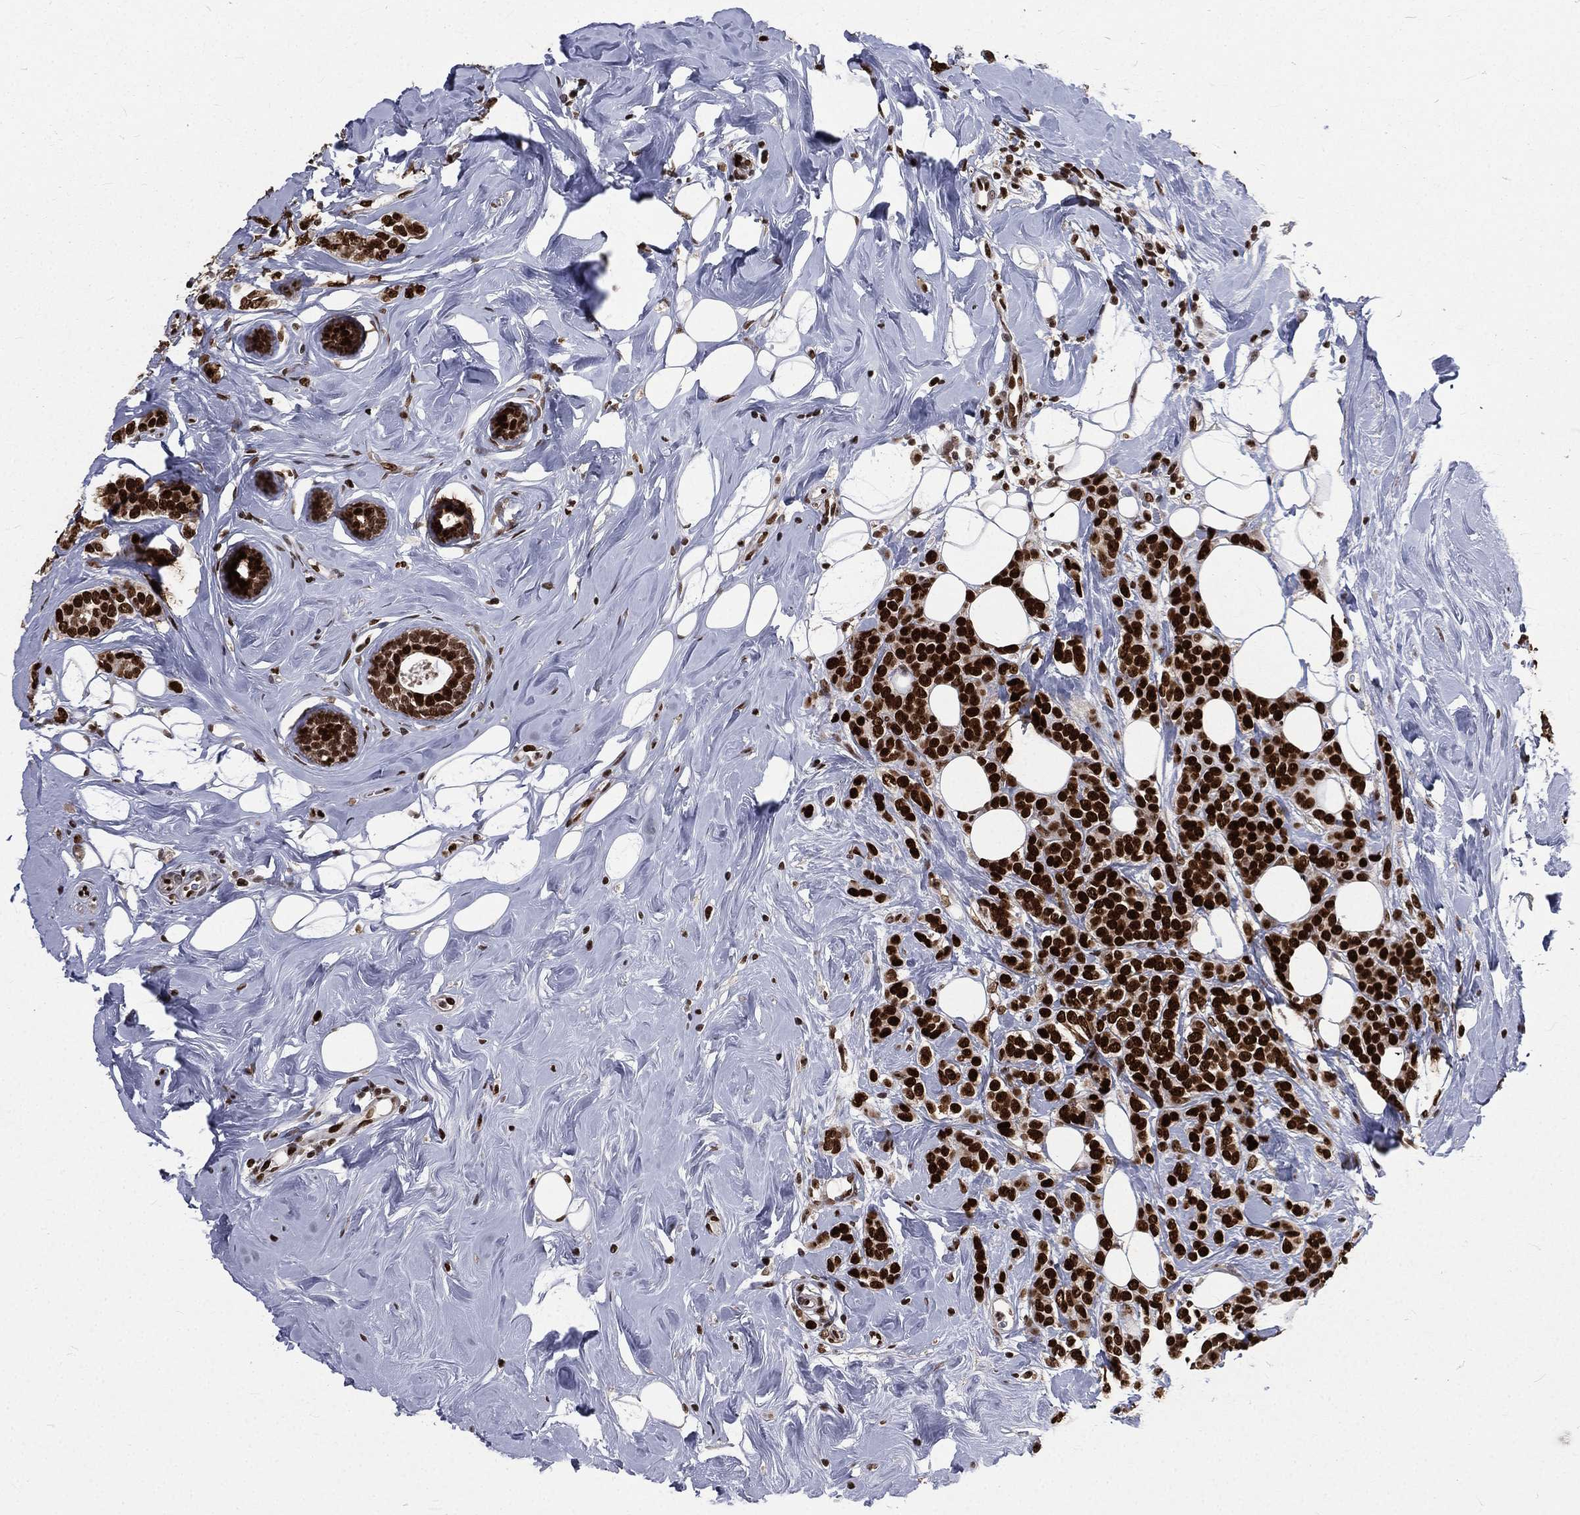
{"staining": {"intensity": "strong", "quantity": ">75%", "location": "nuclear"}, "tissue": "breast cancer", "cell_type": "Tumor cells", "image_type": "cancer", "snomed": [{"axis": "morphology", "description": "Lobular carcinoma"}, {"axis": "topography", "description": "Breast"}], "caption": "Immunohistochemical staining of breast lobular carcinoma demonstrates high levels of strong nuclear expression in about >75% of tumor cells. (DAB (3,3'-diaminobenzidine) IHC, brown staining for protein, blue staining for nuclei).", "gene": "POLB", "patient": {"sex": "female", "age": 49}}